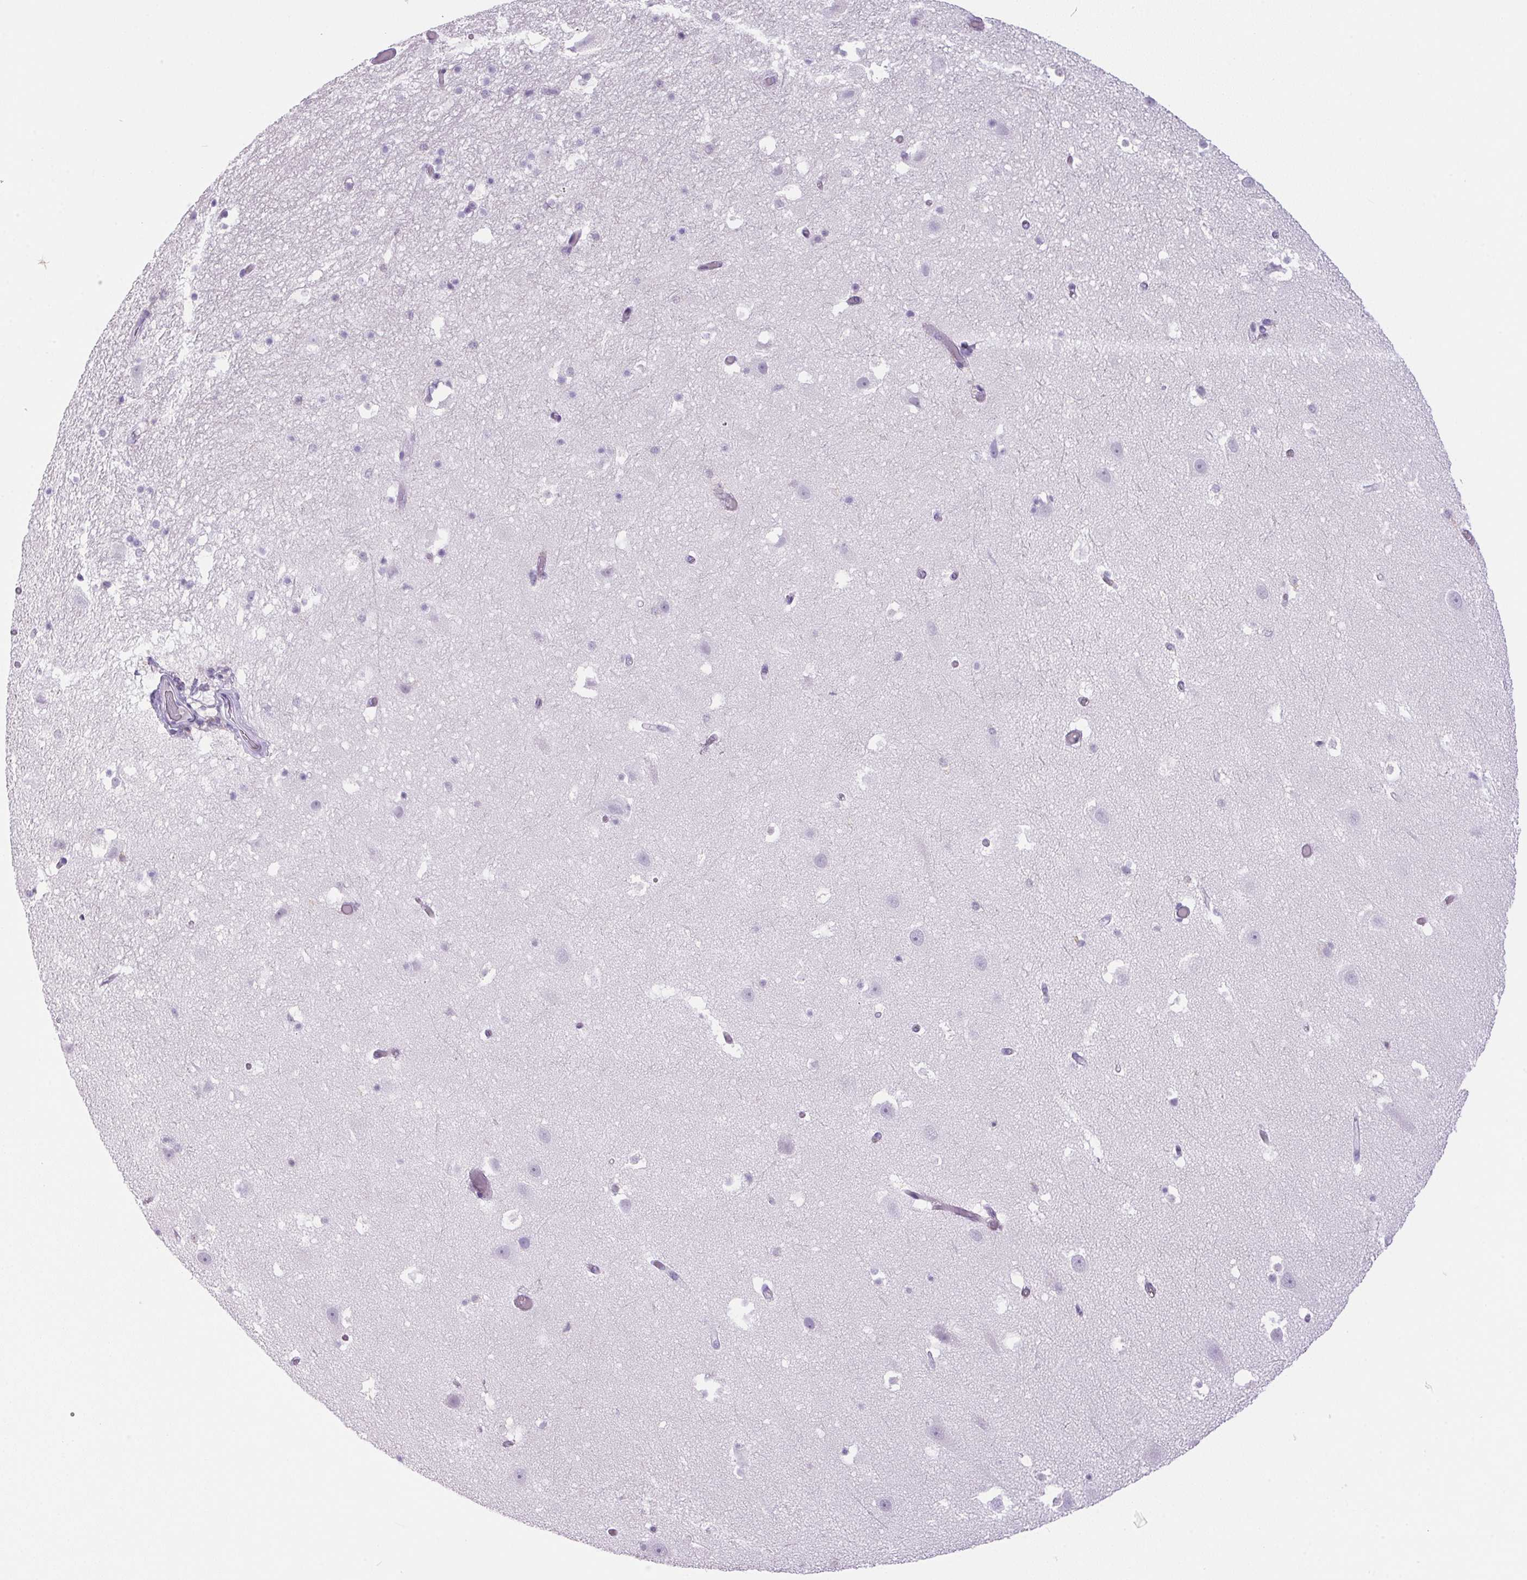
{"staining": {"intensity": "negative", "quantity": "none", "location": "none"}, "tissue": "hippocampus", "cell_type": "Glial cells", "image_type": "normal", "snomed": [{"axis": "morphology", "description": "Normal tissue, NOS"}, {"axis": "topography", "description": "Hippocampus"}], "caption": "This image is of unremarkable hippocampus stained with IHC to label a protein in brown with the nuclei are counter-stained blue. There is no staining in glial cells. (DAB immunohistochemistry (IHC), high magnification).", "gene": "S100A2", "patient": {"sex": "male", "age": 26}}